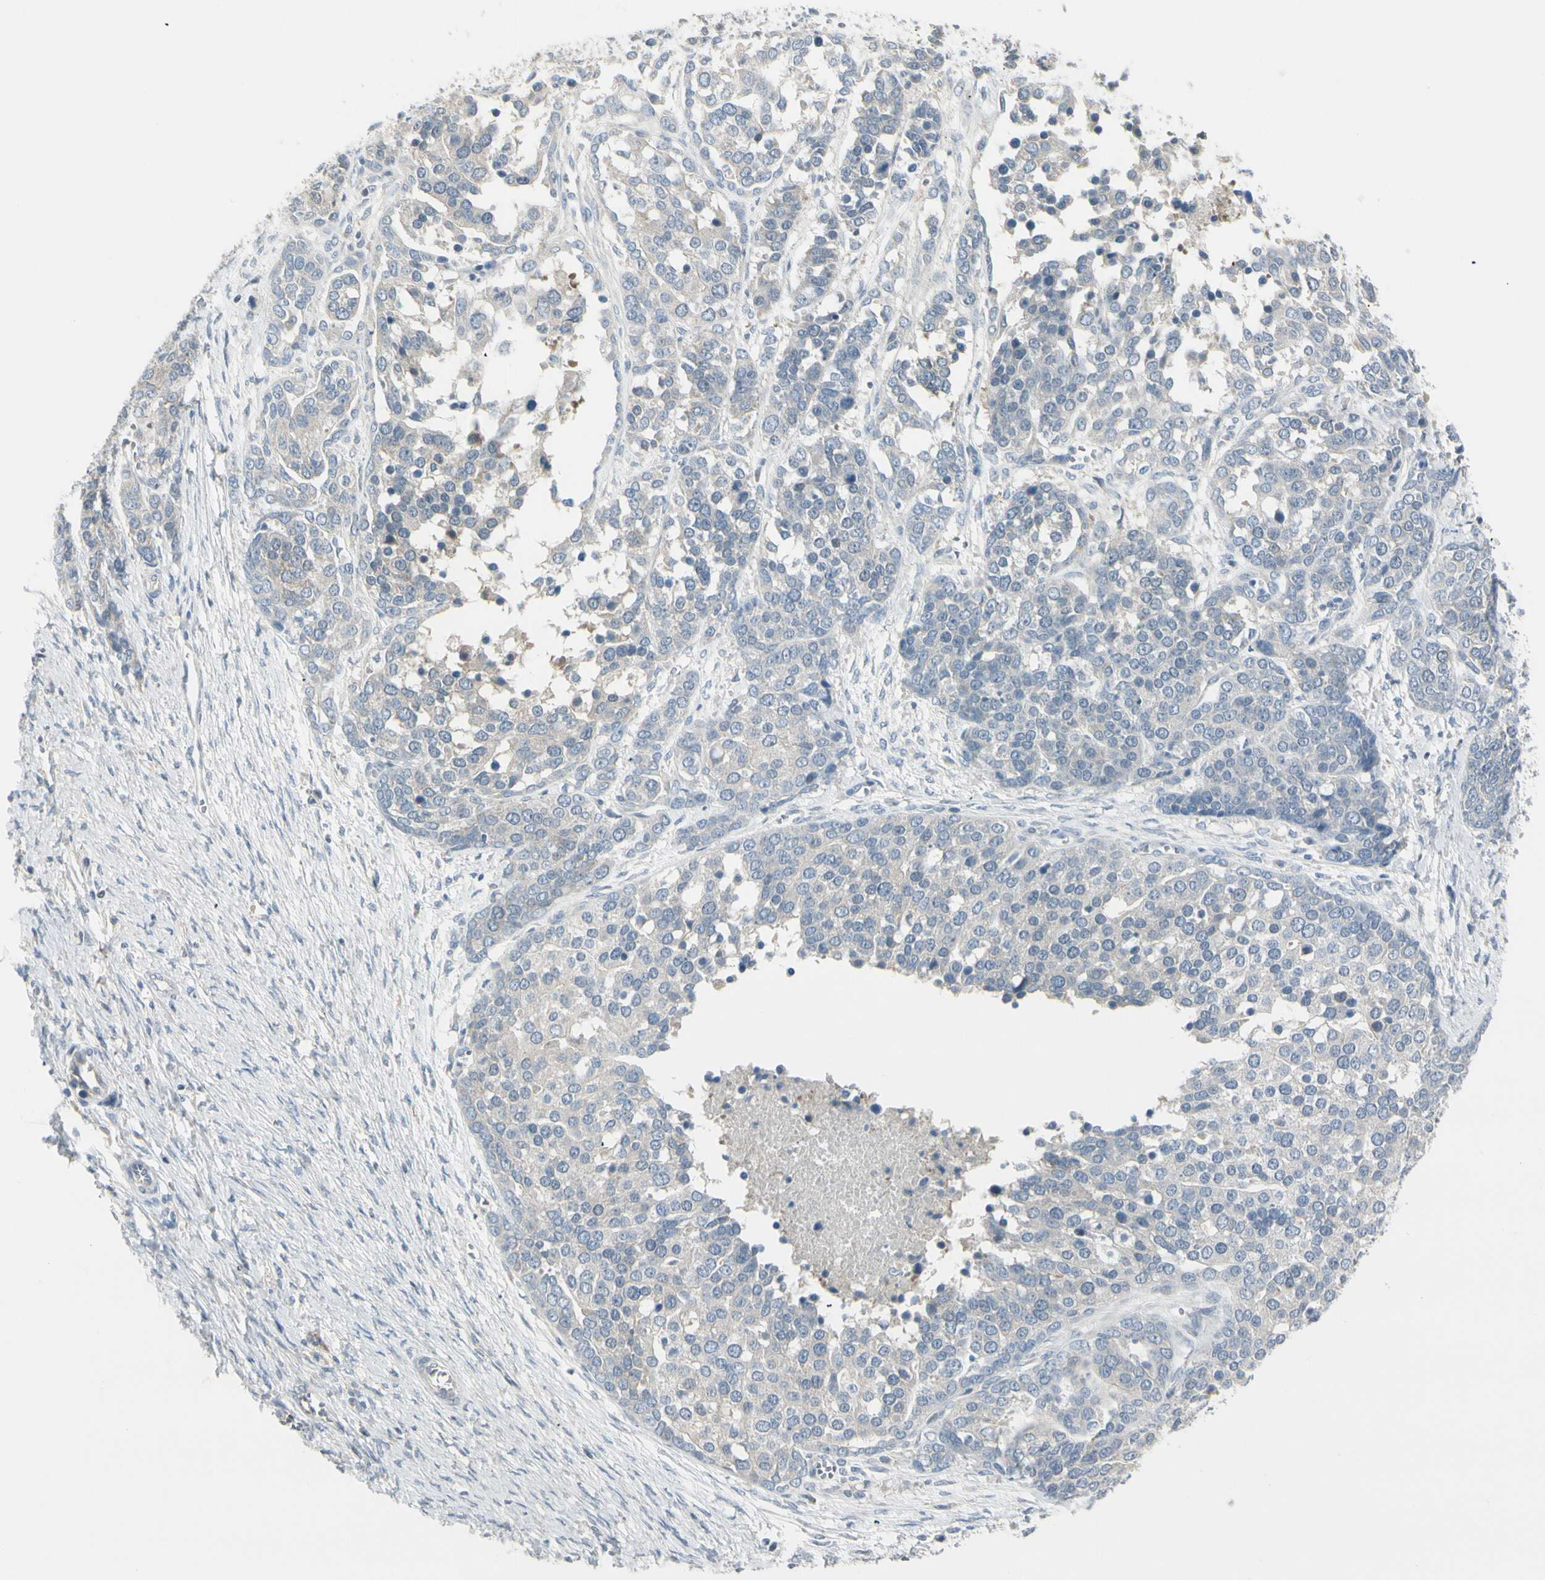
{"staining": {"intensity": "negative", "quantity": "none", "location": "none"}, "tissue": "ovarian cancer", "cell_type": "Tumor cells", "image_type": "cancer", "snomed": [{"axis": "morphology", "description": "Cystadenocarcinoma, serous, NOS"}, {"axis": "topography", "description": "Ovary"}], "caption": "Tumor cells show no significant expression in ovarian cancer (serous cystadenocarcinoma).", "gene": "CYP2E1", "patient": {"sex": "female", "age": 44}}